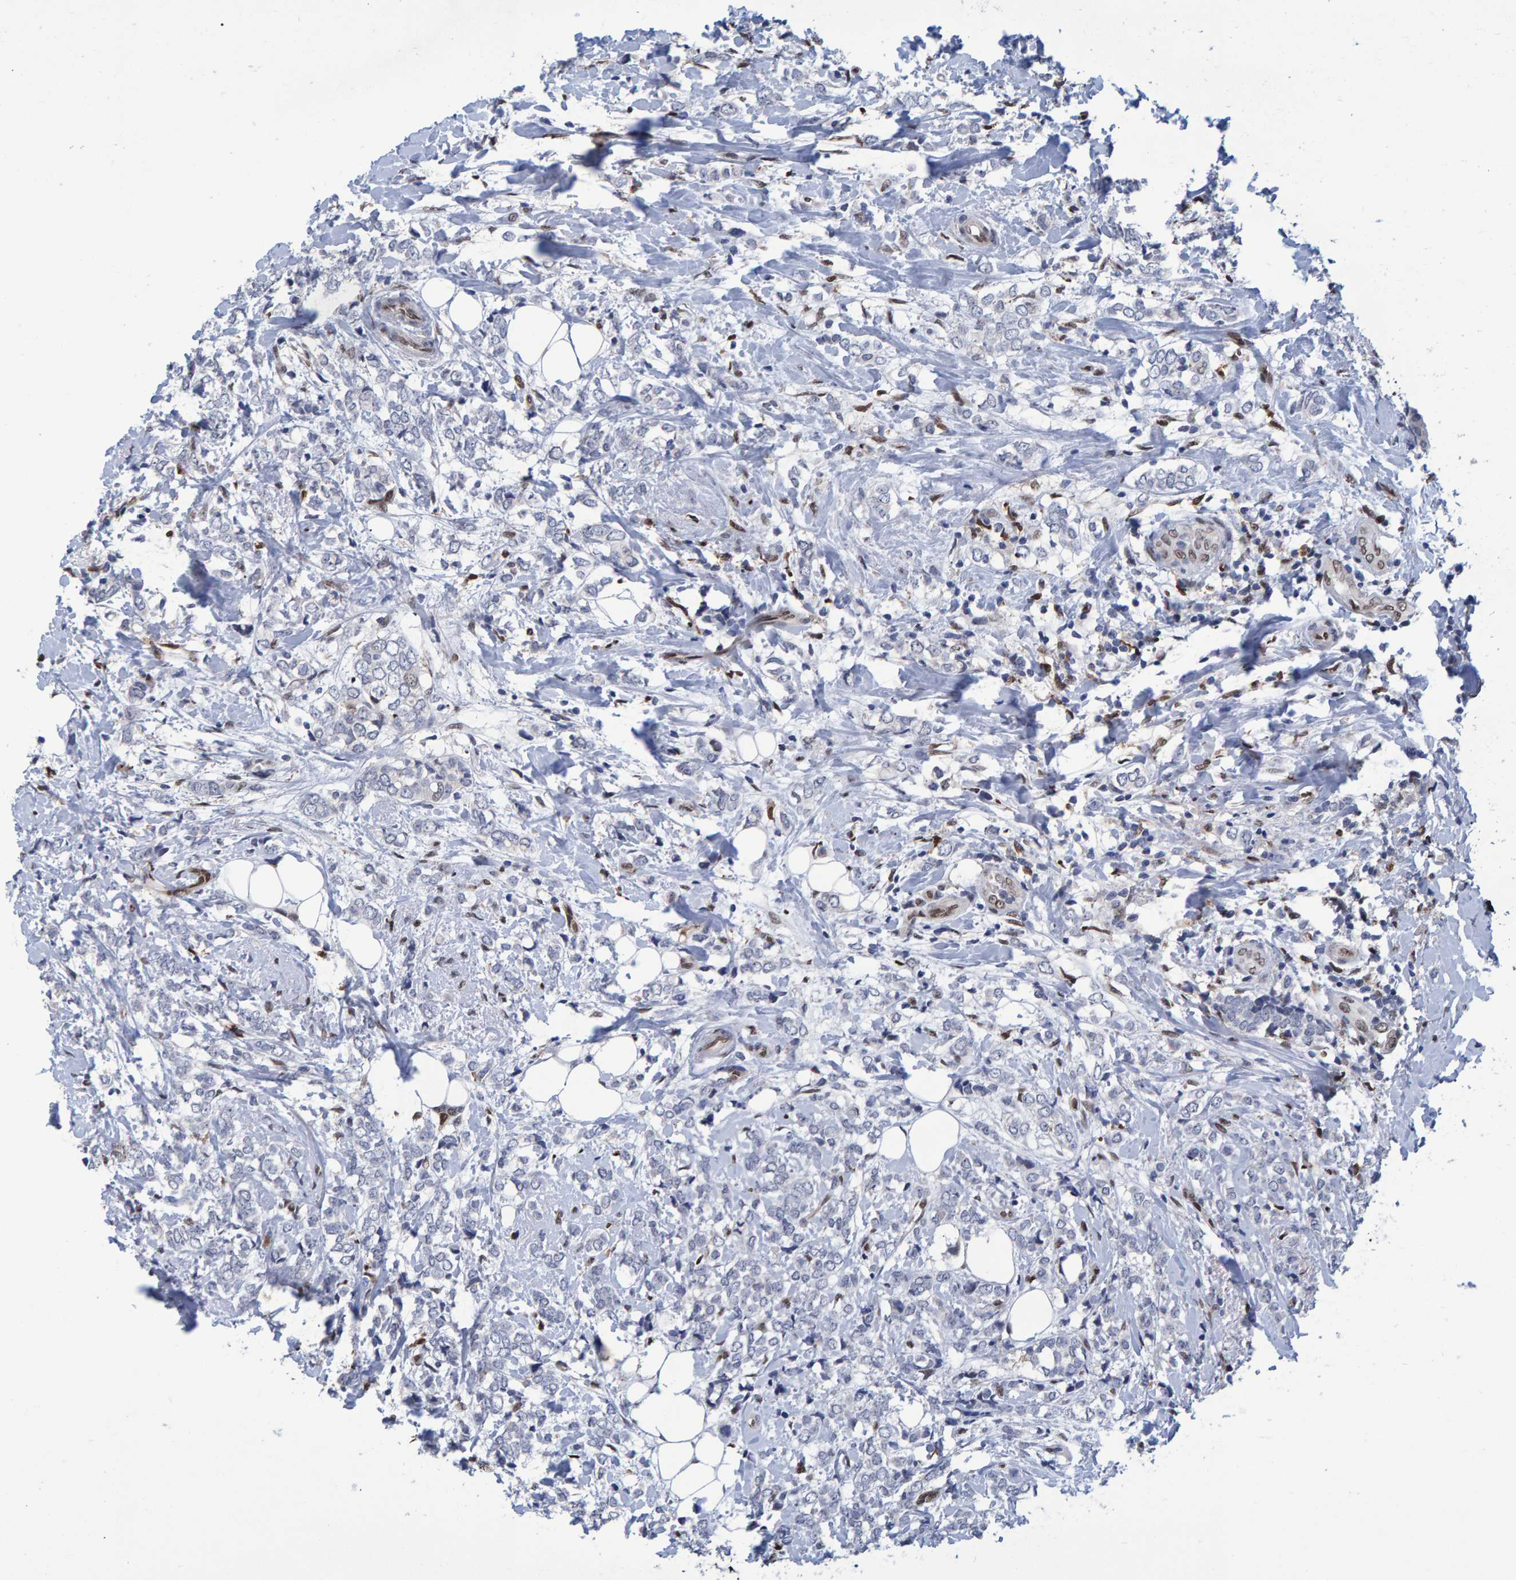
{"staining": {"intensity": "negative", "quantity": "none", "location": "none"}, "tissue": "breast cancer", "cell_type": "Tumor cells", "image_type": "cancer", "snomed": [{"axis": "morphology", "description": "Normal tissue, NOS"}, {"axis": "morphology", "description": "Lobular carcinoma"}, {"axis": "topography", "description": "Breast"}], "caption": "This is a histopathology image of immunohistochemistry staining of lobular carcinoma (breast), which shows no expression in tumor cells.", "gene": "QKI", "patient": {"sex": "female", "age": 47}}